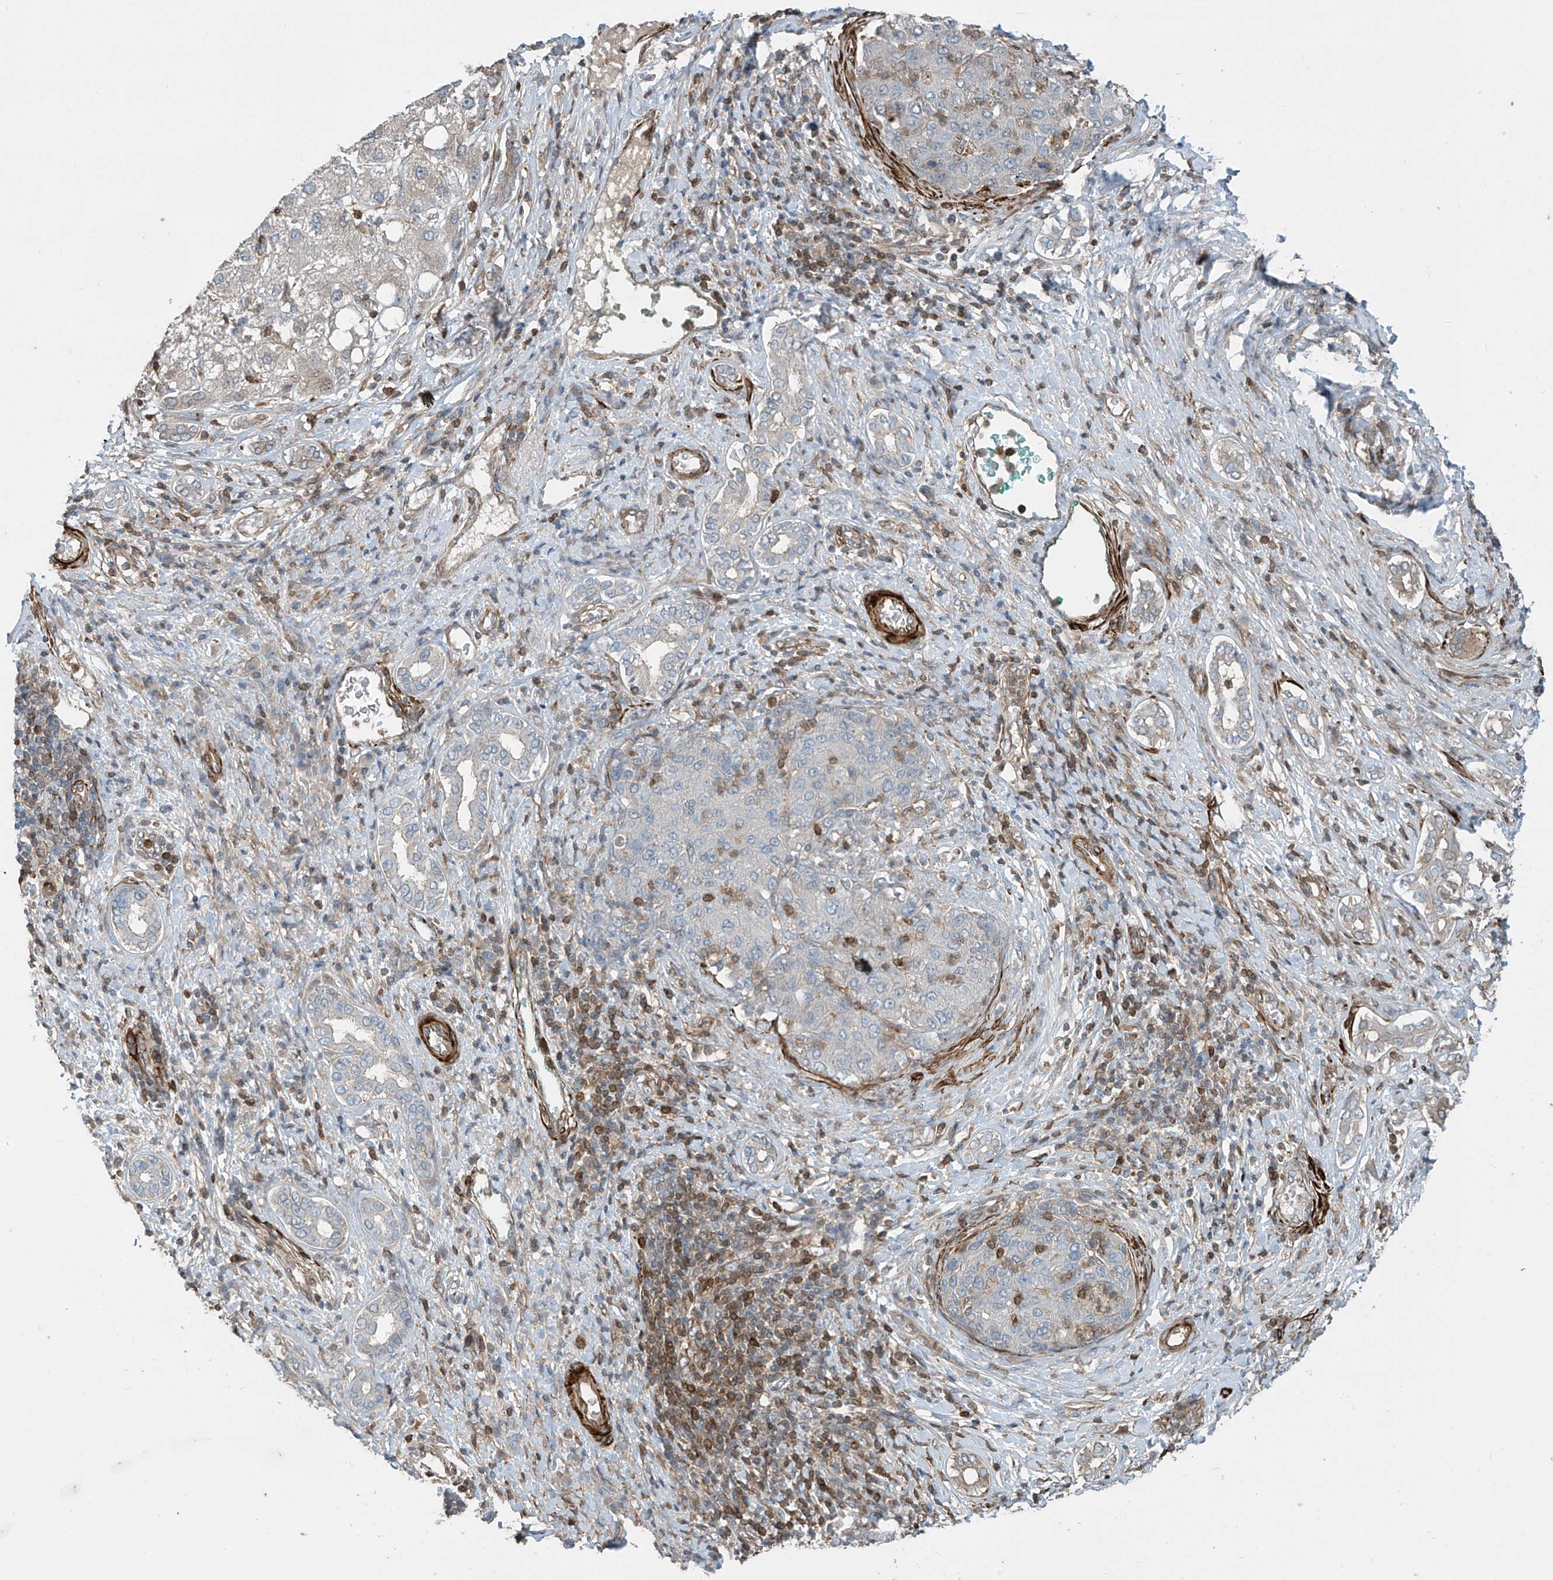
{"staining": {"intensity": "negative", "quantity": "none", "location": "none"}, "tissue": "liver cancer", "cell_type": "Tumor cells", "image_type": "cancer", "snomed": [{"axis": "morphology", "description": "Carcinoma, Hepatocellular, NOS"}, {"axis": "topography", "description": "Liver"}], "caption": "Immunohistochemistry of liver cancer reveals no expression in tumor cells.", "gene": "SH3BGRL3", "patient": {"sex": "male", "age": 65}}